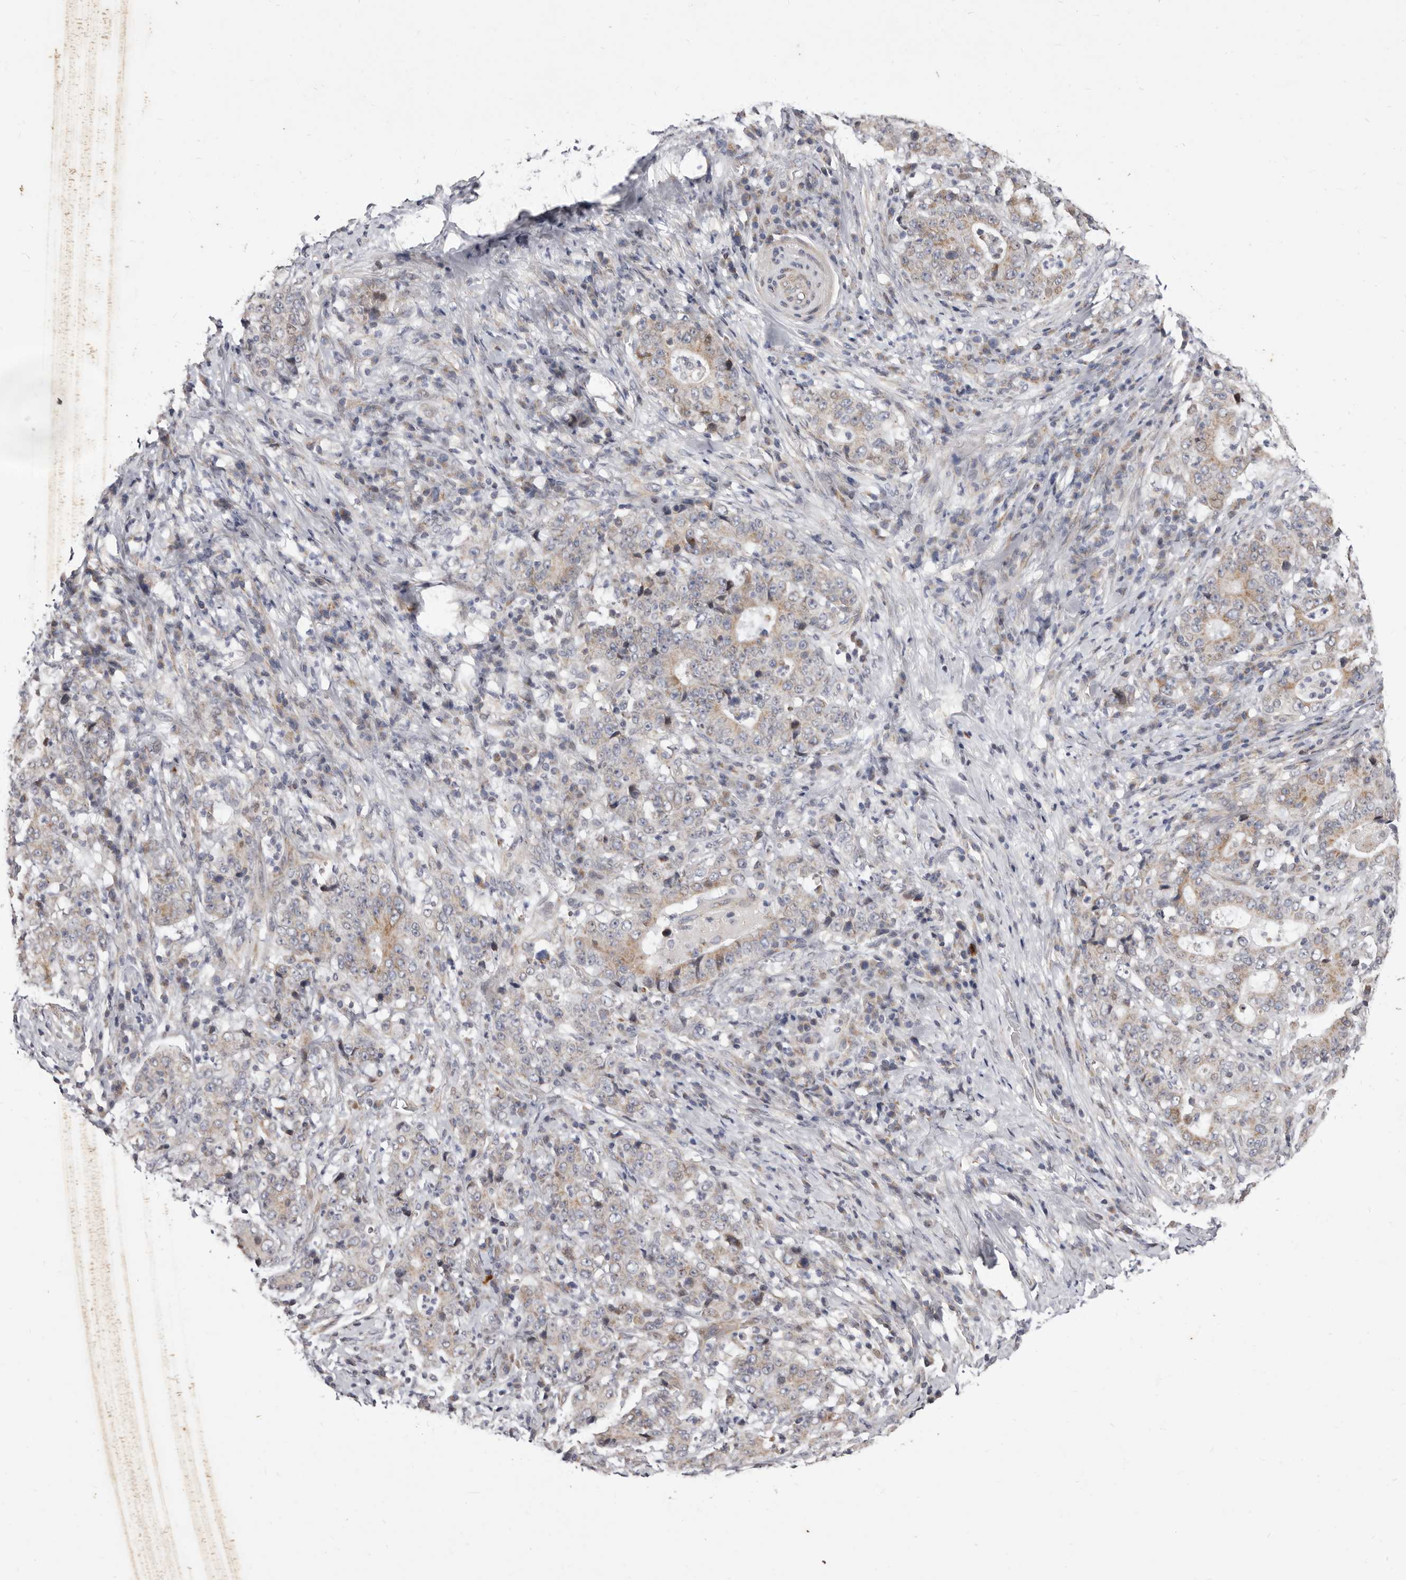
{"staining": {"intensity": "weak", "quantity": "25%-75%", "location": "cytoplasmic/membranous"}, "tissue": "stomach cancer", "cell_type": "Tumor cells", "image_type": "cancer", "snomed": [{"axis": "morphology", "description": "Normal tissue, NOS"}, {"axis": "morphology", "description": "Adenocarcinoma, NOS"}, {"axis": "topography", "description": "Stomach, upper"}, {"axis": "topography", "description": "Stomach"}], "caption": "High-magnification brightfield microscopy of adenocarcinoma (stomach) stained with DAB (brown) and counterstained with hematoxylin (blue). tumor cells exhibit weak cytoplasmic/membranous staining is seen in about25%-75% of cells. The protein is shown in brown color, while the nuclei are stained blue.", "gene": "TIMM17B", "patient": {"sex": "male", "age": 59}}